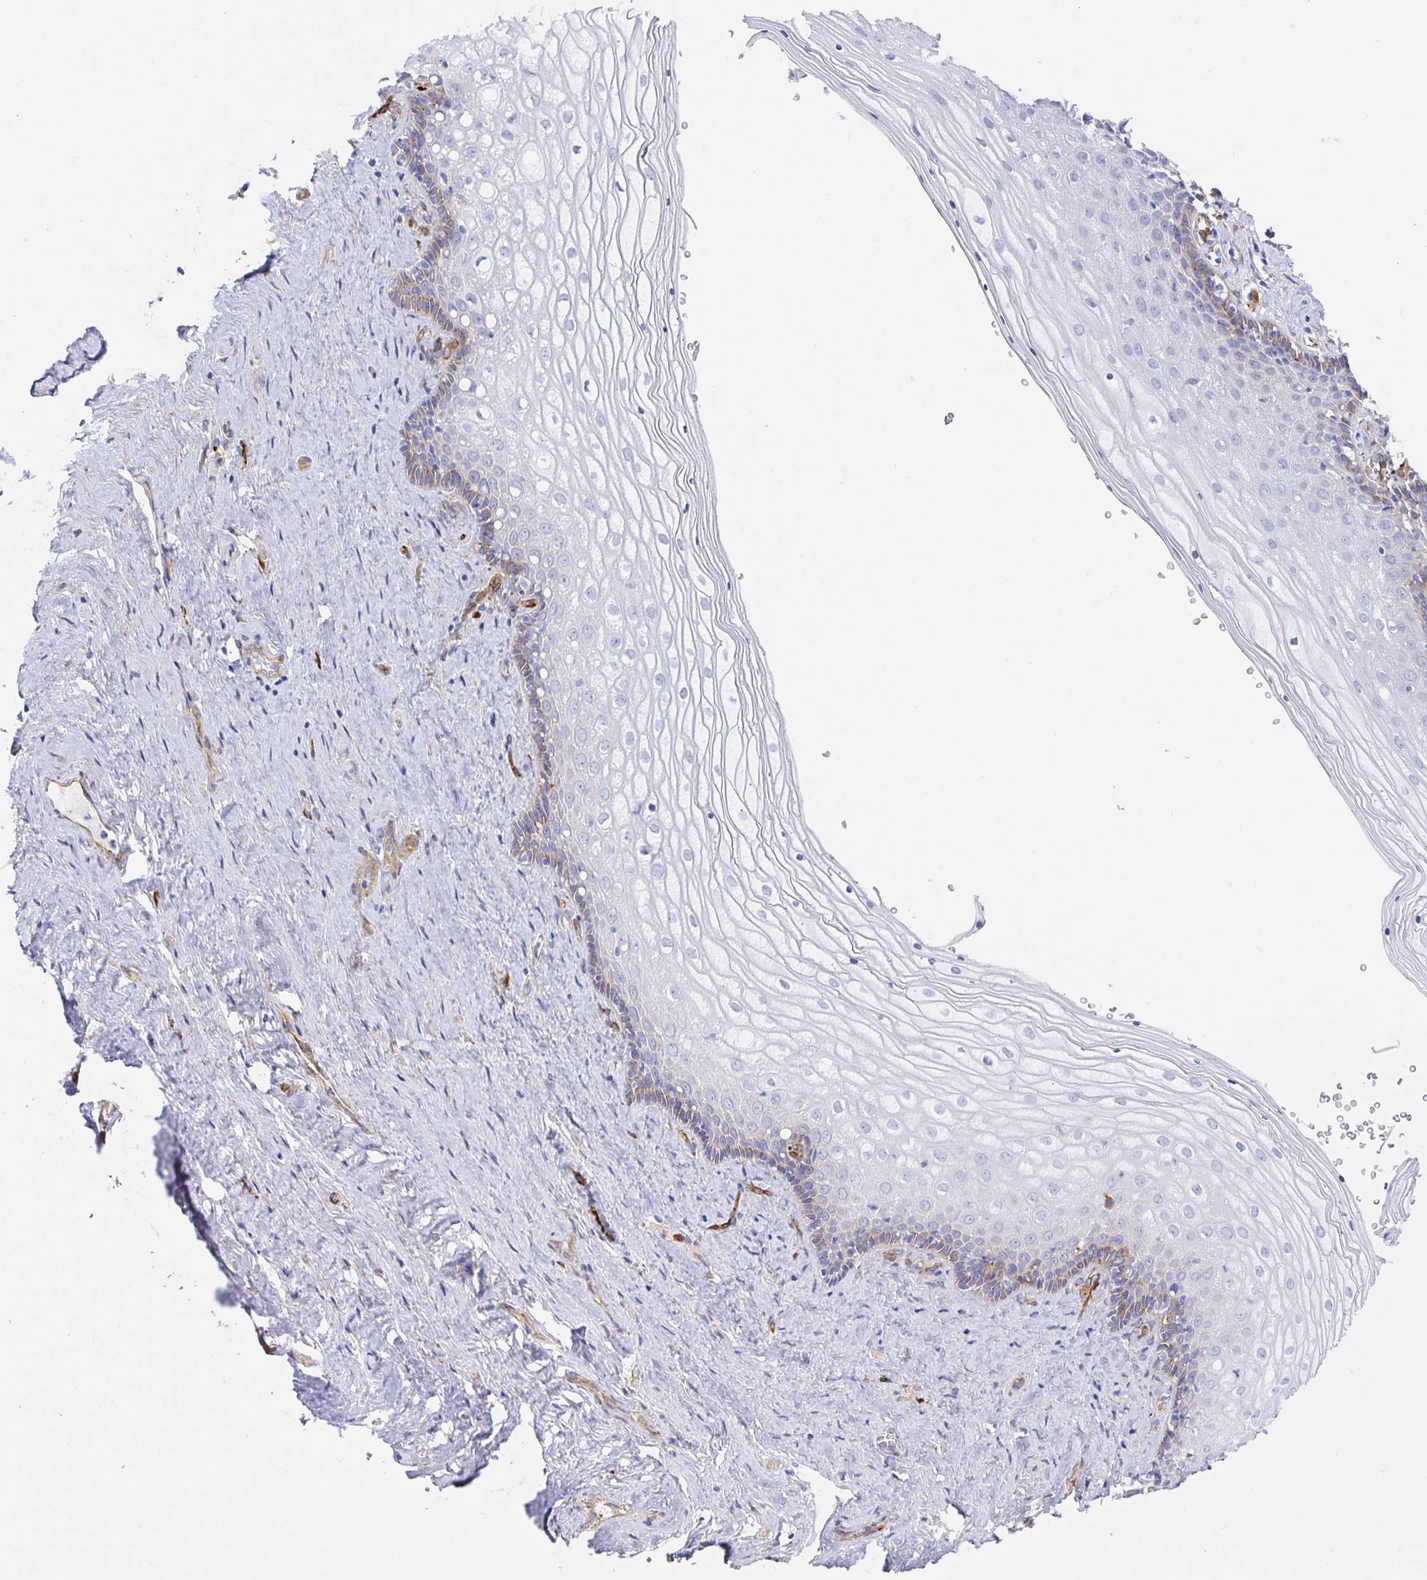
{"staining": {"intensity": "moderate", "quantity": "<25%", "location": "cytoplasmic/membranous"}, "tissue": "vagina", "cell_type": "Squamous epithelial cells", "image_type": "normal", "snomed": [{"axis": "morphology", "description": "Normal tissue, NOS"}, {"axis": "topography", "description": "Vagina"}], "caption": "Immunohistochemical staining of unremarkable human vagina exhibits <25% levels of moderate cytoplasmic/membranous protein positivity in about <25% of squamous epithelial cells.", "gene": "DOCK1", "patient": {"sex": "female", "age": 42}}